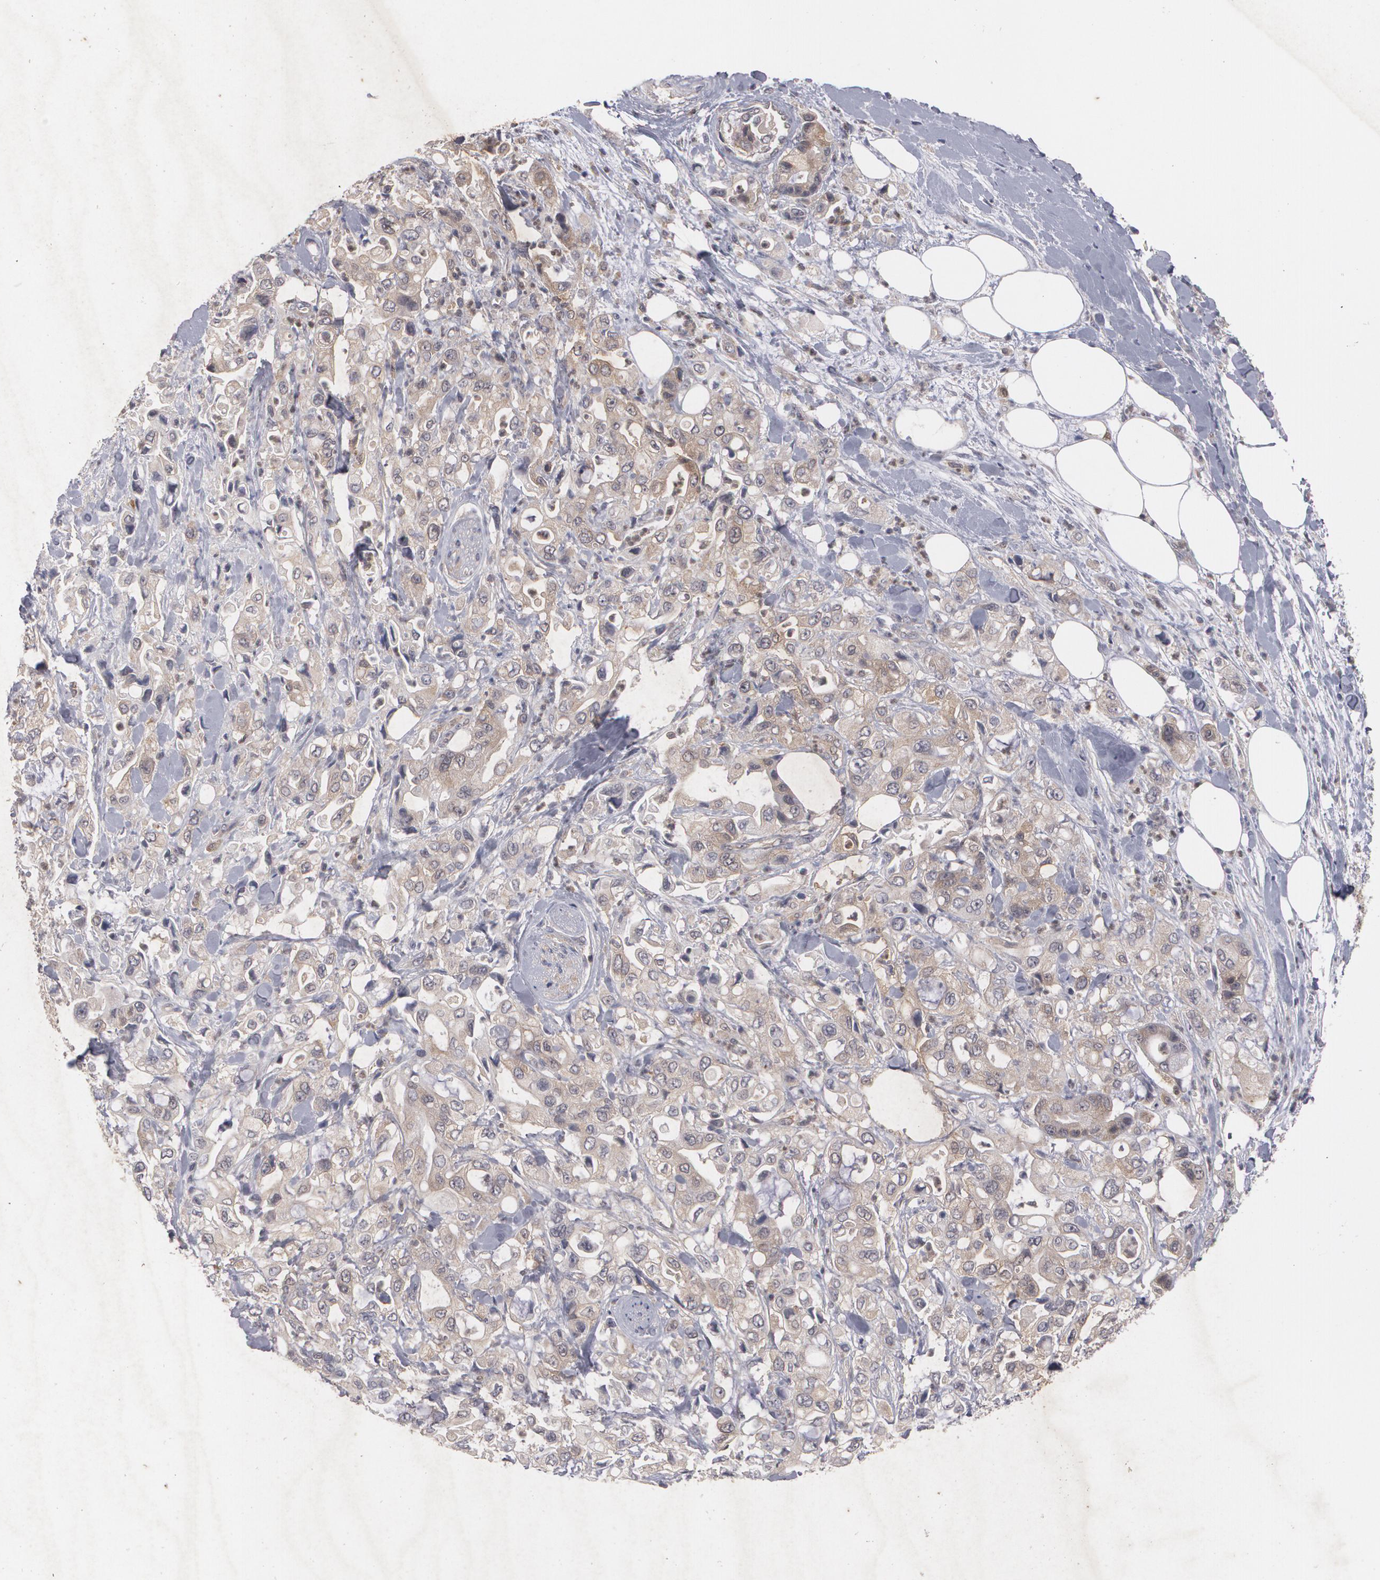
{"staining": {"intensity": "weak", "quantity": "25%-75%", "location": "cytoplasmic/membranous"}, "tissue": "pancreatic cancer", "cell_type": "Tumor cells", "image_type": "cancer", "snomed": [{"axis": "morphology", "description": "Adenocarcinoma, NOS"}, {"axis": "topography", "description": "Pancreas"}], "caption": "This is a histology image of IHC staining of pancreatic cancer, which shows weak positivity in the cytoplasmic/membranous of tumor cells.", "gene": "HTT", "patient": {"sex": "male", "age": 70}}